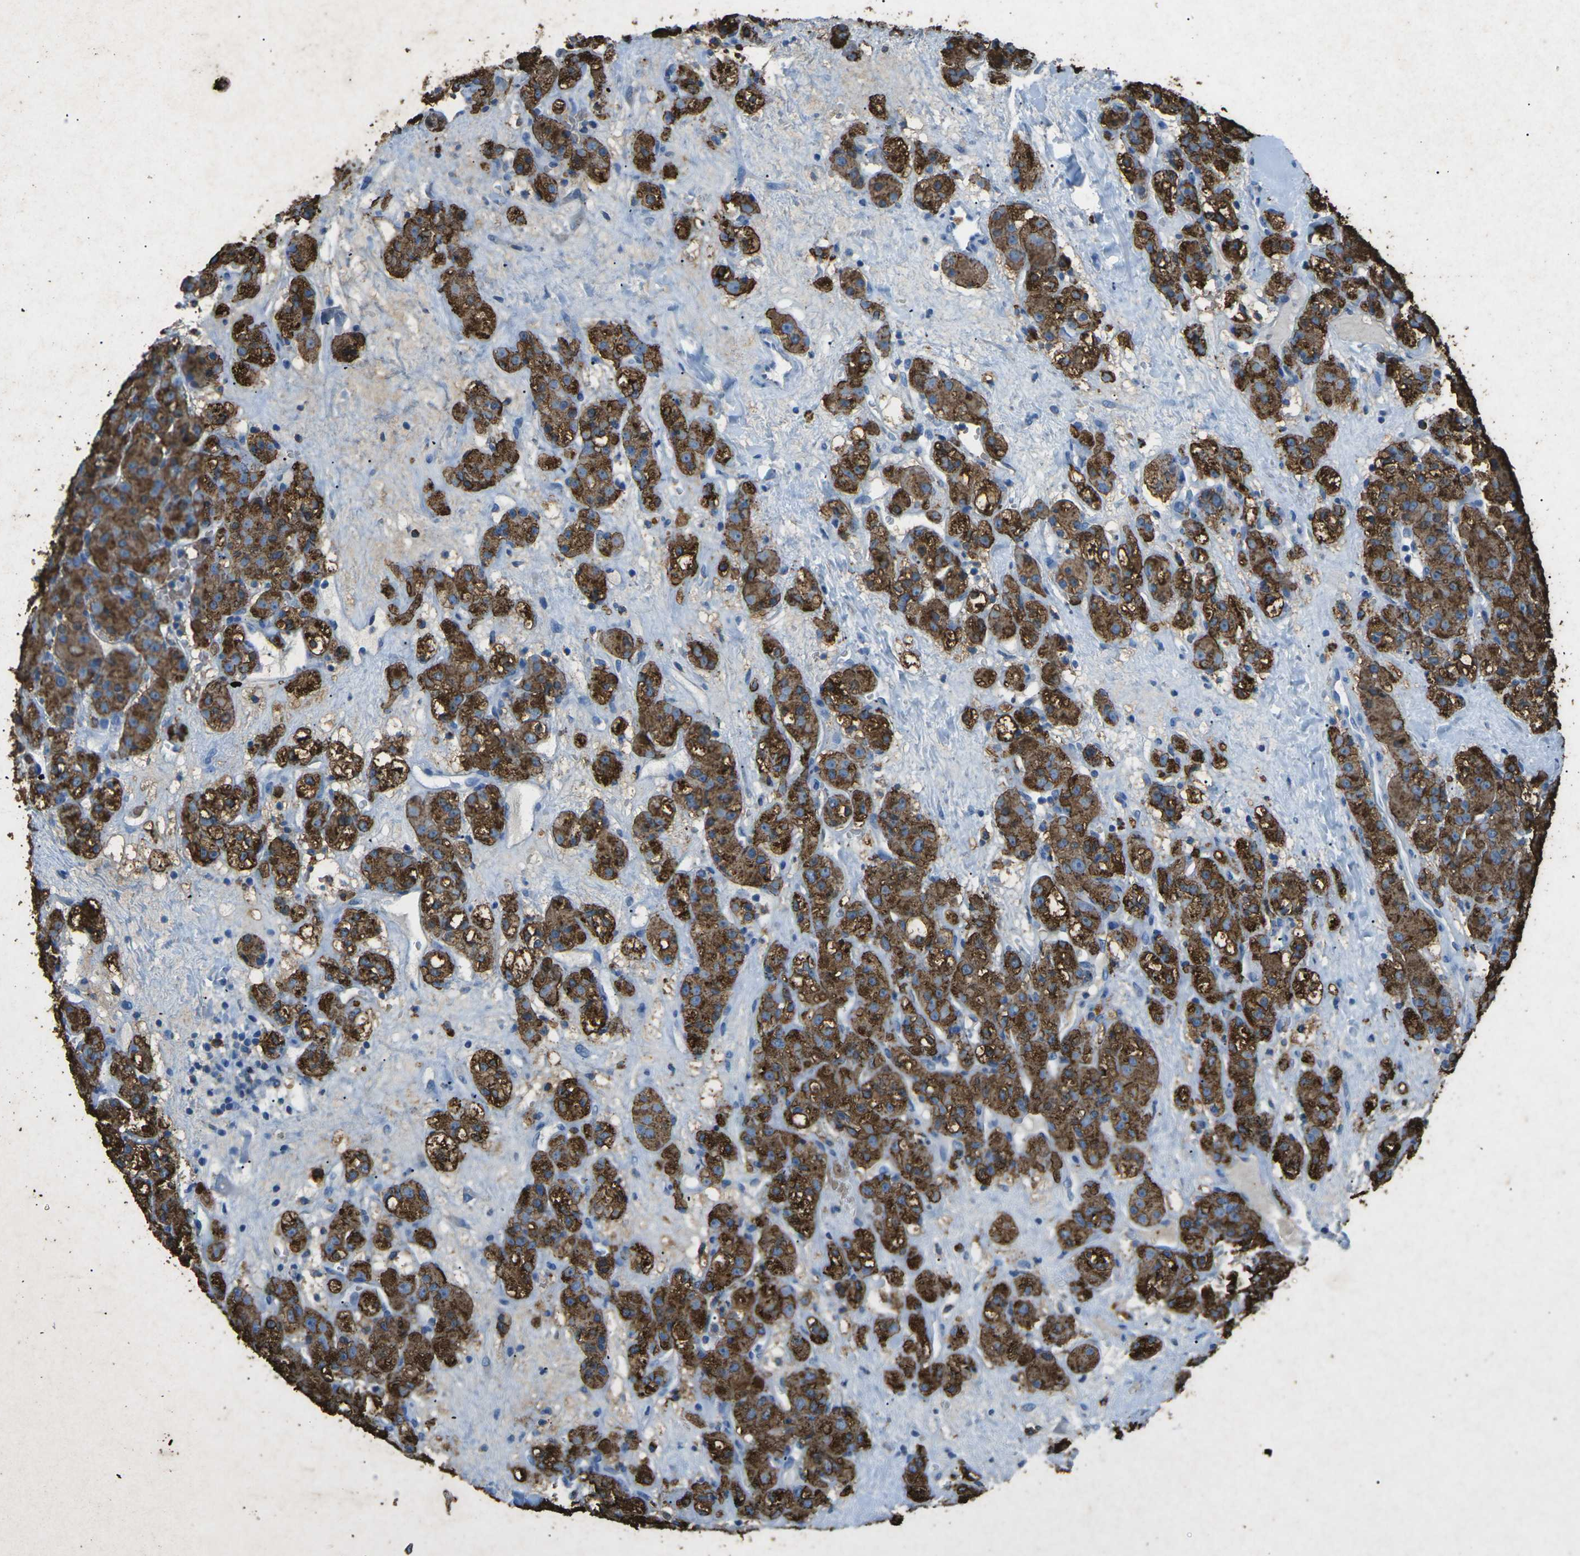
{"staining": {"intensity": "moderate", "quantity": ">75%", "location": "cytoplasmic/membranous"}, "tissue": "renal cancer", "cell_type": "Tumor cells", "image_type": "cancer", "snomed": [{"axis": "morphology", "description": "Normal tissue, NOS"}, {"axis": "morphology", "description": "Adenocarcinoma, NOS"}, {"axis": "topography", "description": "Kidney"}], "caption": "Moderate cytoplasmic/membranous expression is appreciated in about >75% of tumor cells in adenocarcinoma (renal).", "gene": "CTAGE1", "patient": {"sex": "male", "age": 61}}